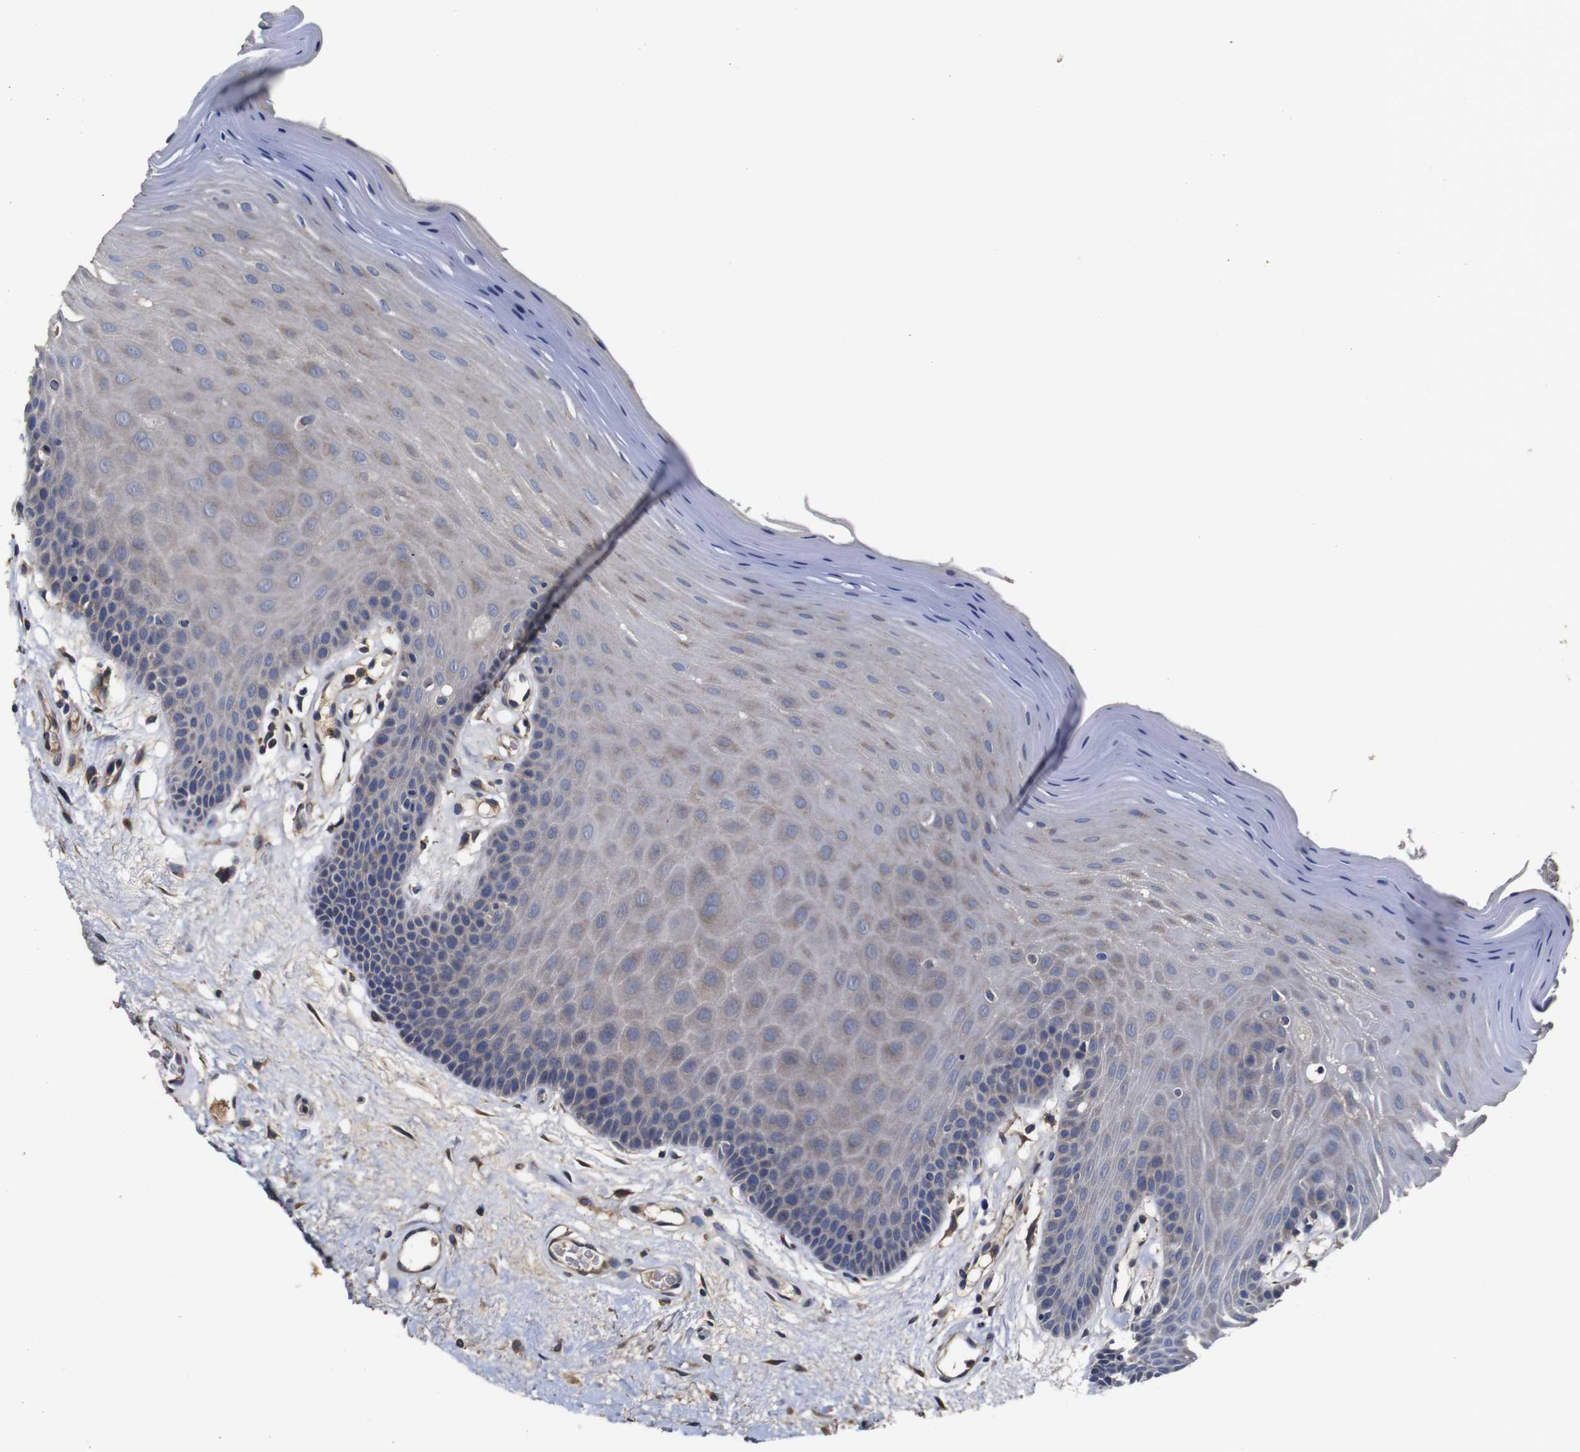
{"staining": {"intensity": "weak", "quantity": "25%-75%", "location": "cytoplasmic/membranous"}, "tissue": "oral mucosa", "cell_type": "Squamous epithelial cells", "image_type": "normal", "snomed": [{"axis": "morphology", "description": "Normal tissue, NOS"}, {"axis": "morphology", "description": "Squamous cell carcinoma, NOS"}, {"axis": "topography", "description": "Skeletal muscle"}, {"axis": "topography", "description": "Adipose tissue"}, {"axis": "topography", "description": "Vascular tissue"}, {"axis": "topography", "description": "Oral tissue"}, {"axis": "topography", "description": "Peripheral nerve tissue"}, {"axis": "topography", "description": "Head-Neck"}], "caption": "Immunohistochemical staining of unremarkable oral mucosa reveals low levels of weak cytoplasmic/membranous expression in approximately 25%-75% of squamous epithelial cells.", "gene": "ARHGAP24", "patient": {"sex": "male", "age": 71}}